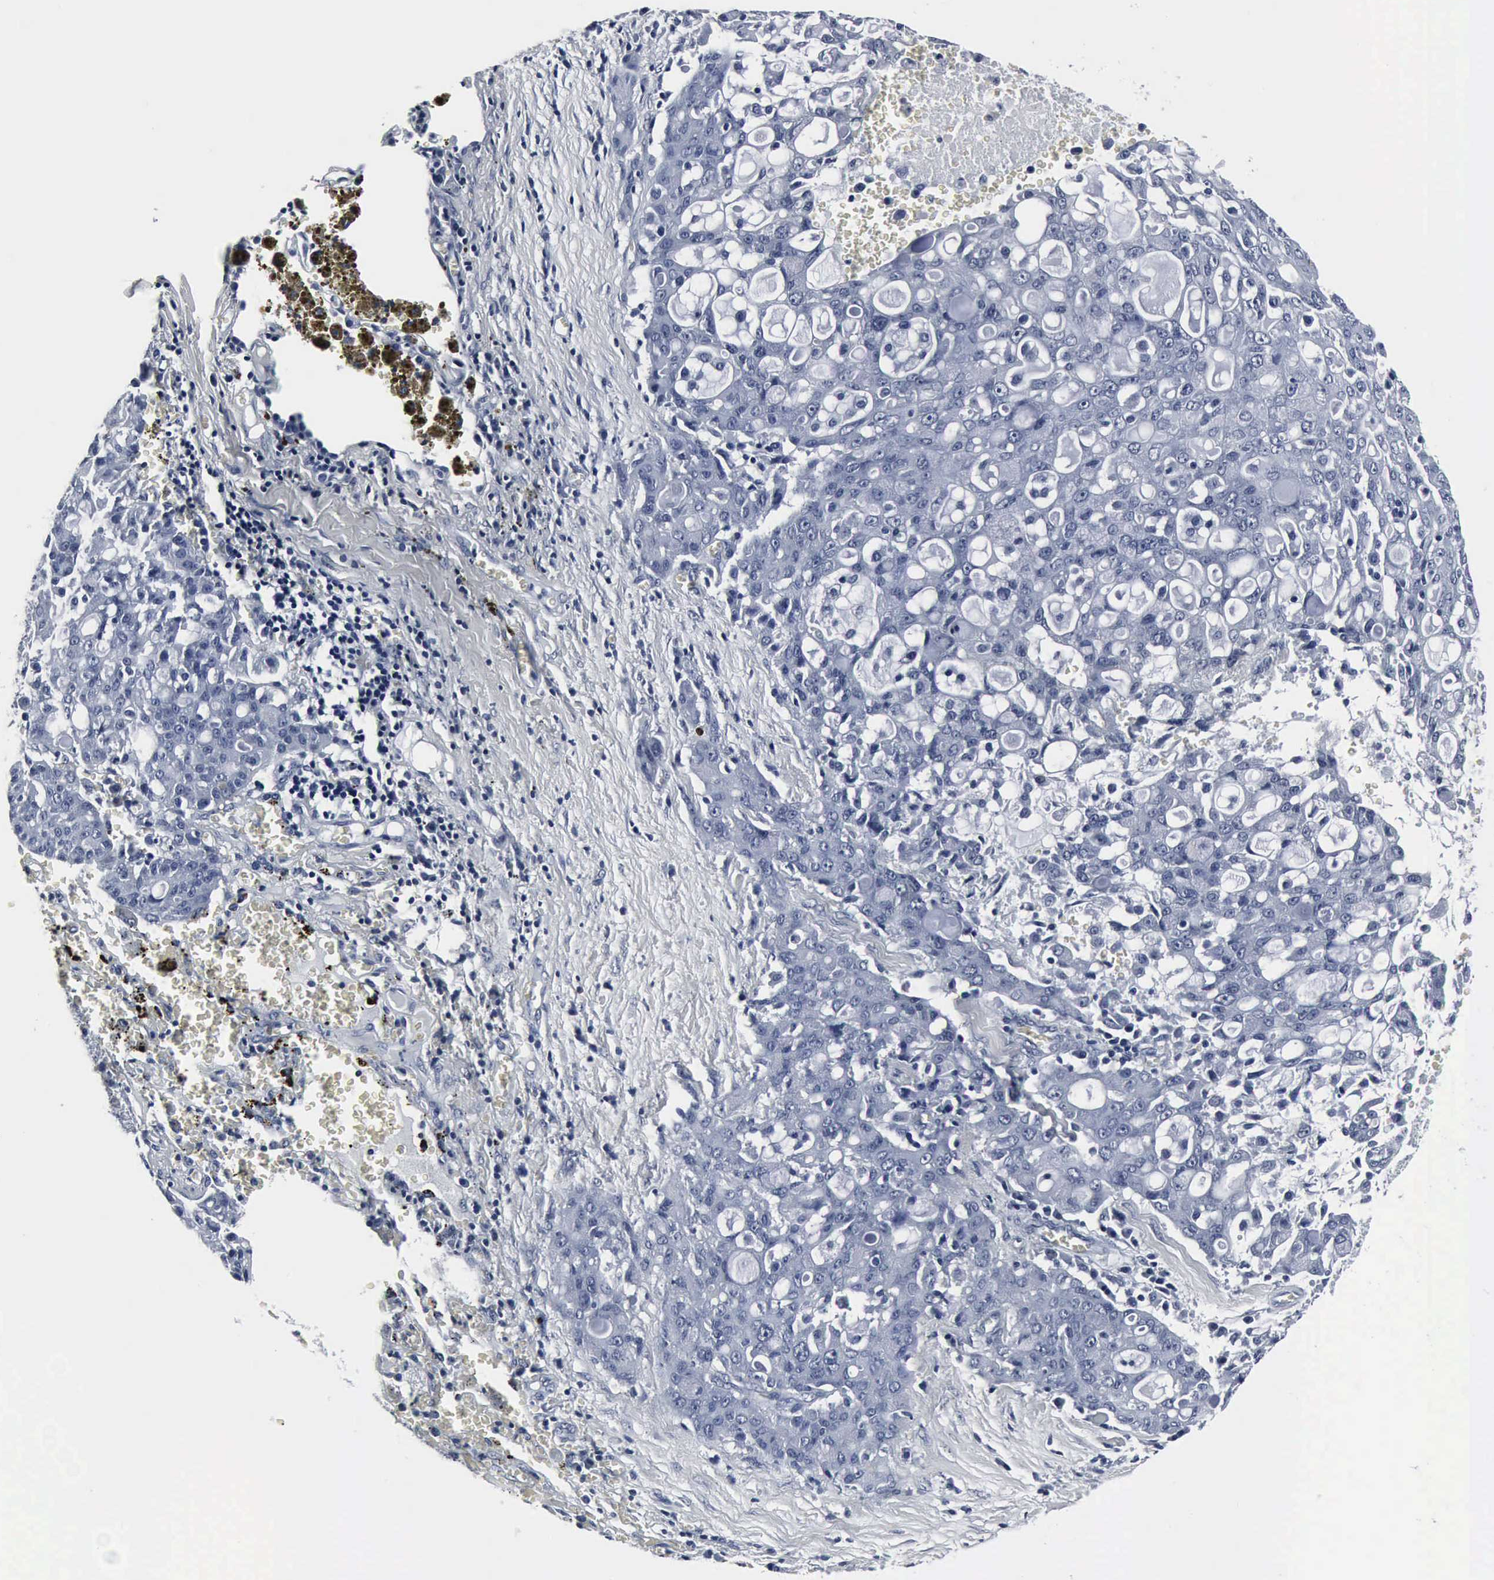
{"staining": {"intensity": "negative", "quantity": "none", "location": "none"}, "tissue": "lung cancer", "cell_type": "Tumor cells", "image_type": "cancer", "snomed": [{"axis": "morphology", "description": "Adenocarcinoma, NOS"}, {"axis": "topography", "description": "Lung"}], "caption": "This is an immunohistochemistry histopathology image of human lung adenocarcinoma. There is no staining in tumor cells.", "gene": "SNAP25", "patient": {"sex": "female", "age": 44}}